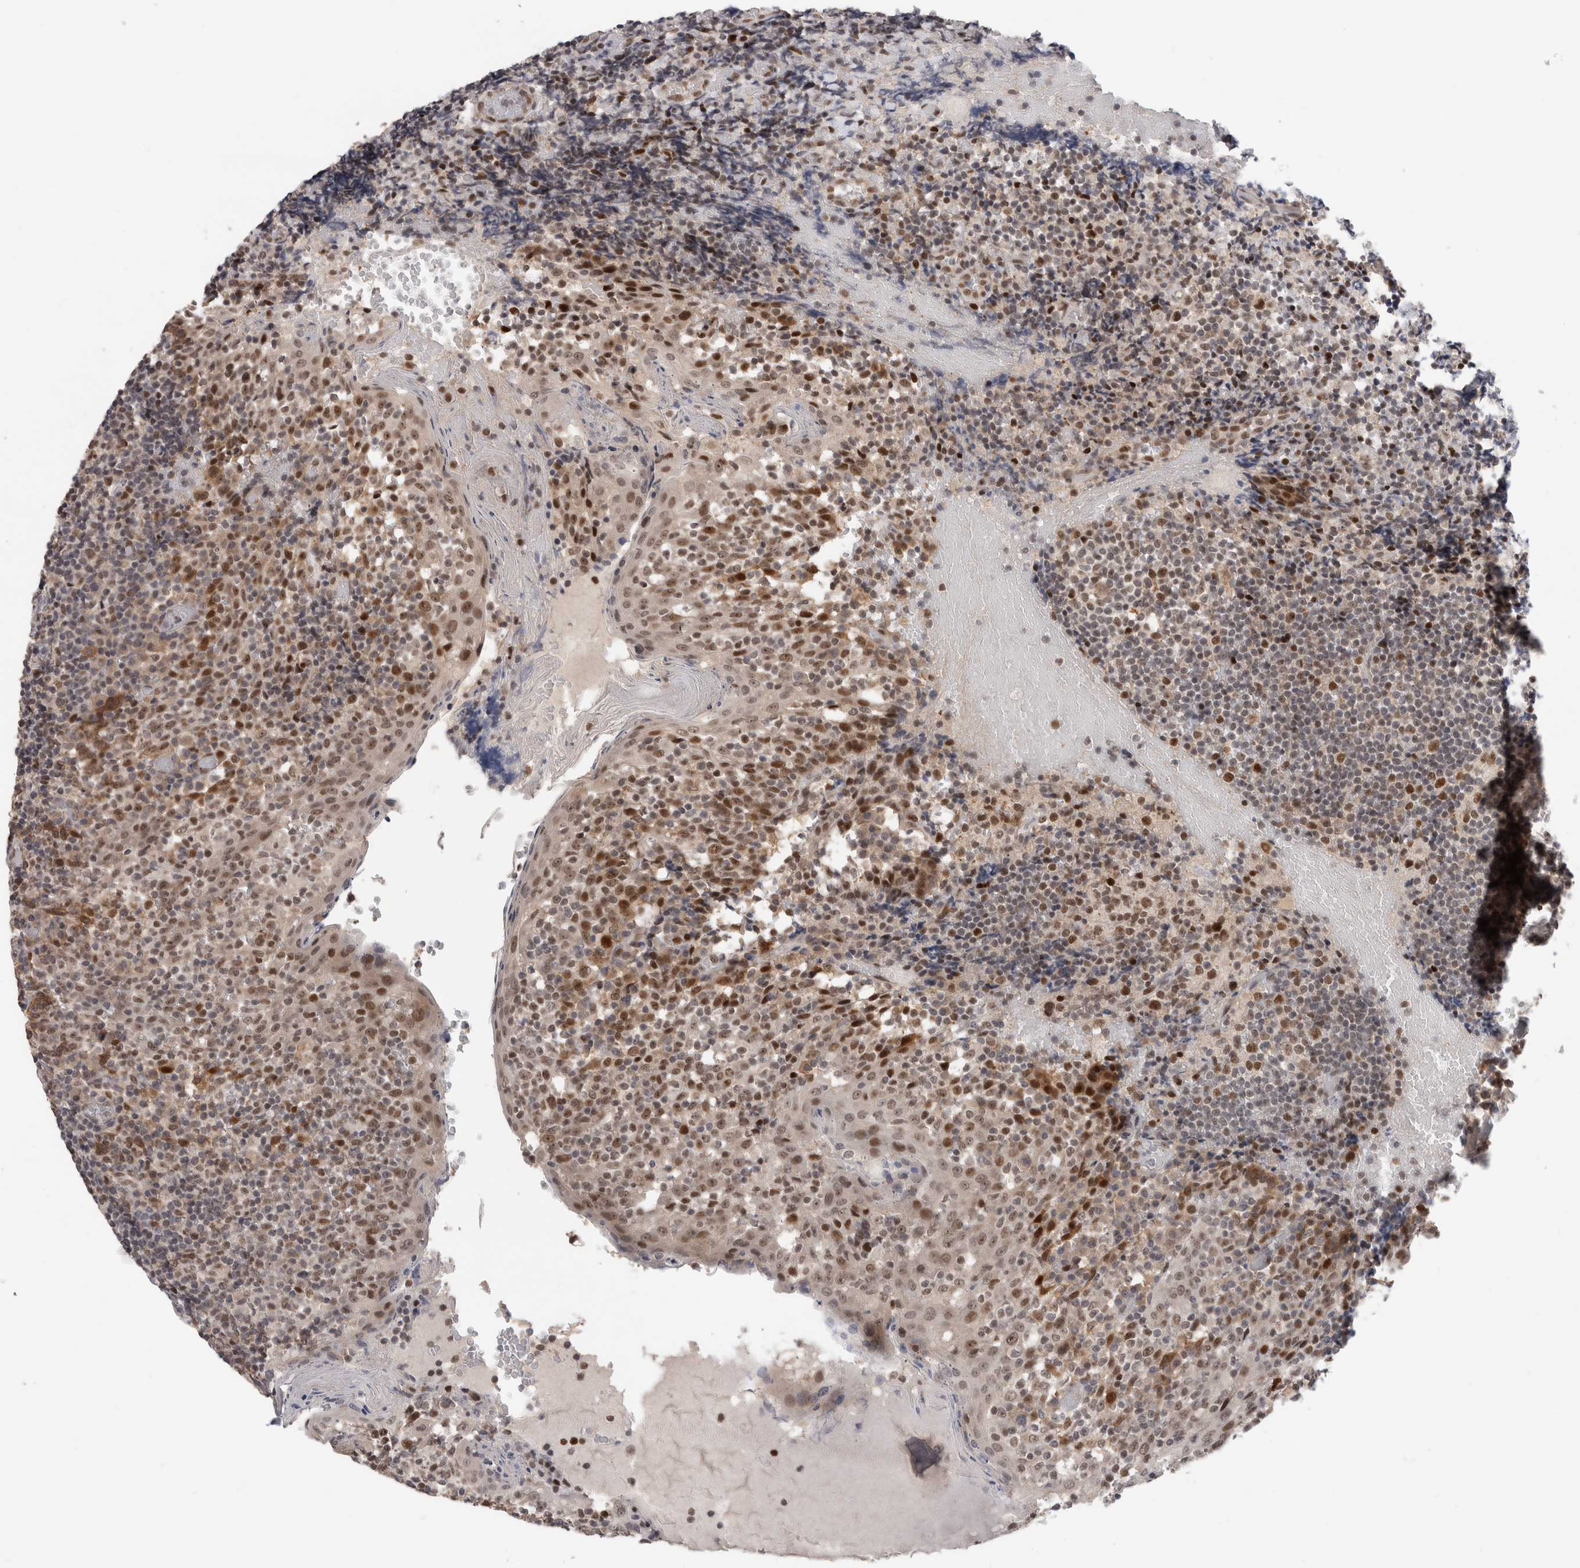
{"staining": {"intensity": "strong", "quantity": ">75%", "location": "nuclear"}, "tissue": "tonsil", "cell_type": "Germinal center cells", "image_type": "normal", "snomed": [{"axis": "morphology", "description": "Normal tissue, NOS"}, {"axis": "topography", "description": "Tonsil"}], "caption": "Immunohistochemistry (IHC) photomicrograph of normal human tonsil stained for a protein (brown), which exhibits high levels of strong nuclear staining in about >75% of germinal center cells.", "gene": "ZNF521", "patient": {"sex": "female", "age": 19}}